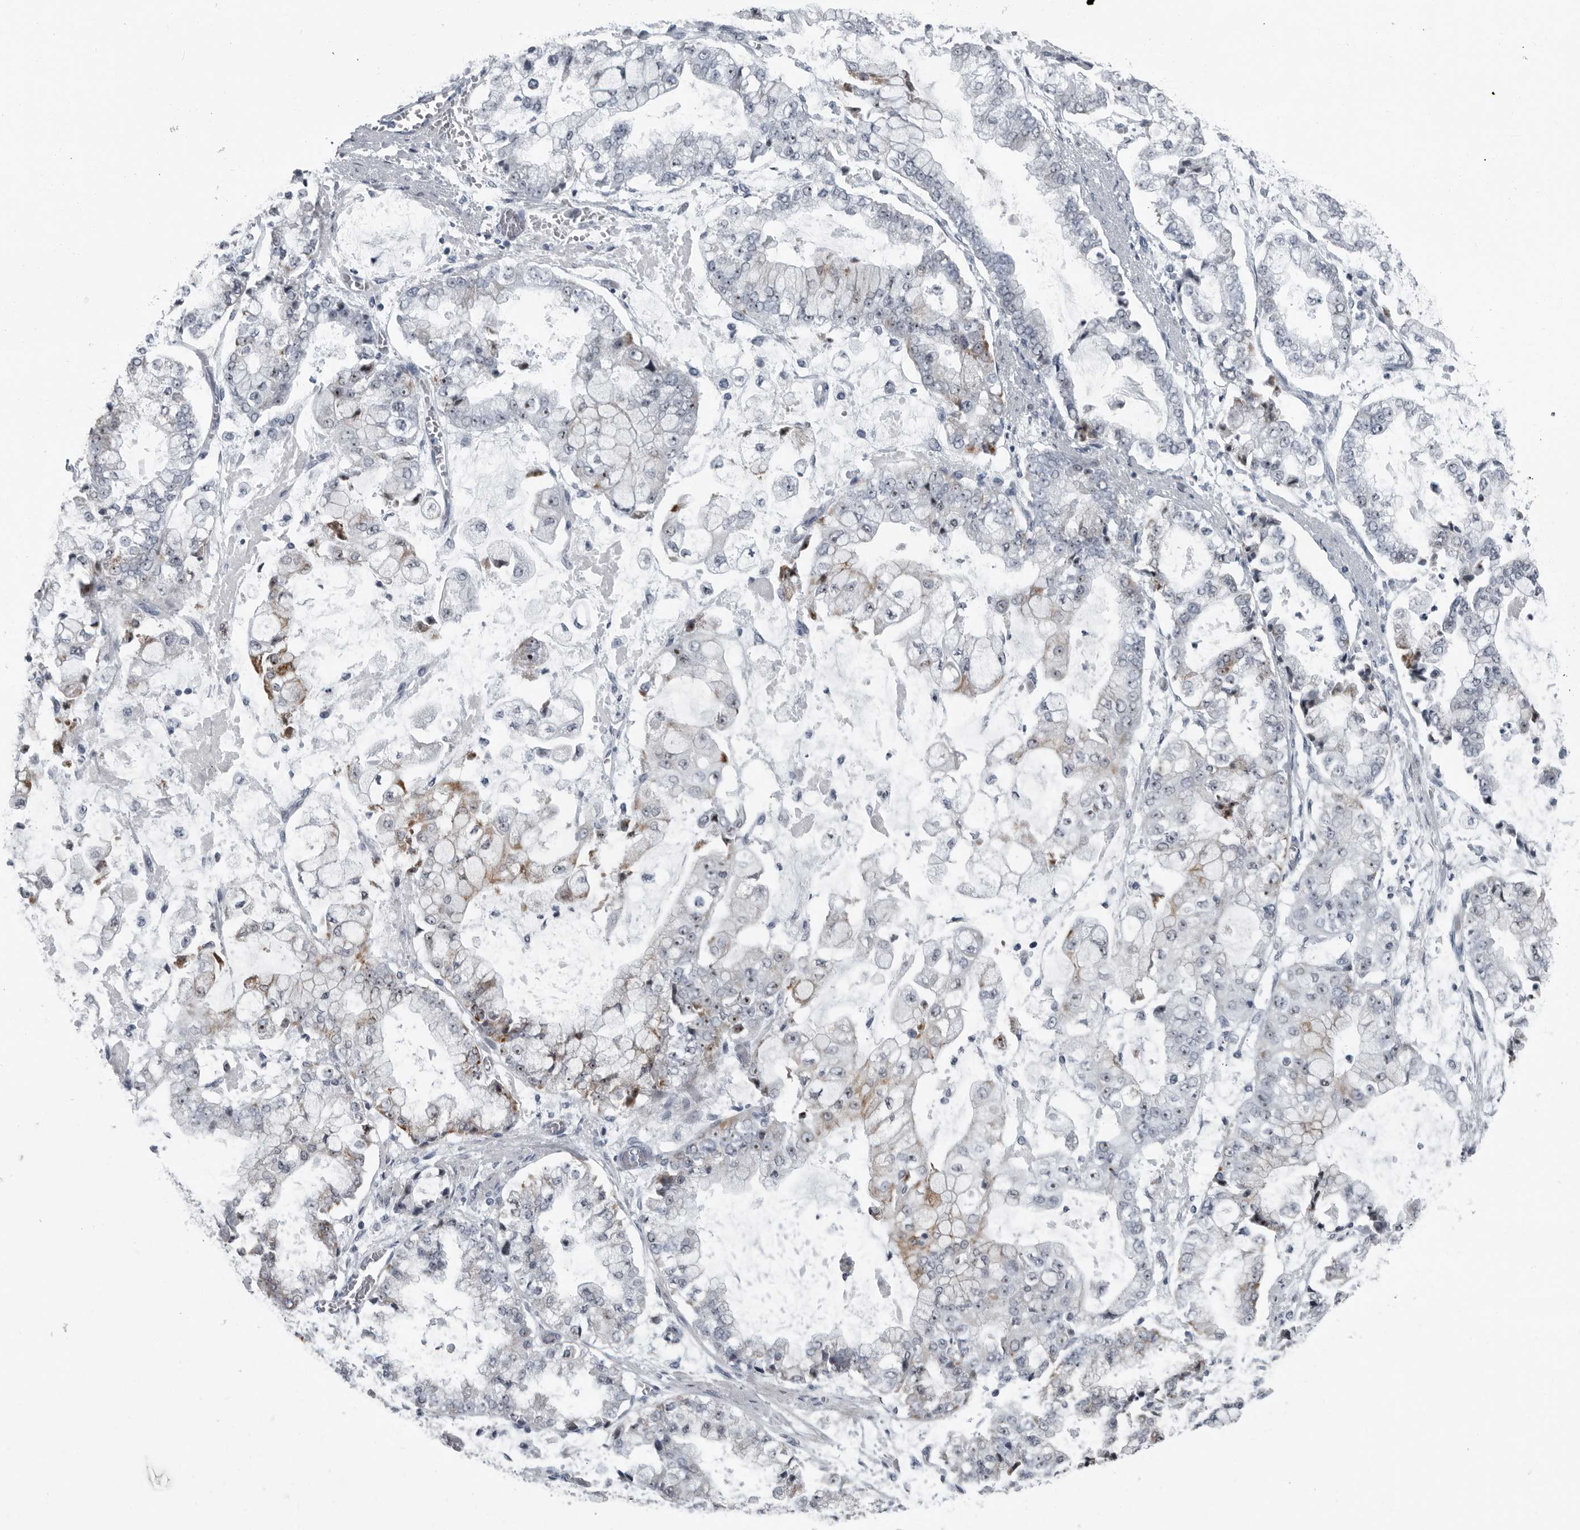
{"staining": {"intensity": "moderate", "quantity": "25%-75%", "location": "cytoplasmic/membranous,nuclear"}, "tissue": "stomach cancer", "cell_type": "Tumor cells", "image_type": "cancer", "snomed": [{"axis": "morphology", "description": "Adenocarcinoma, NOS"}, {"axis": "topography", "description": "Stomach"}], "caption": "Immunohistochemical staining of stomach cancer displays medium levels of moderate cytoplasmic/membranous and nuclear positivity in approximately 25%-75% of tumor cells.", "gene": "PDCD11", "patient": {"sex": "male", "age": 76}}